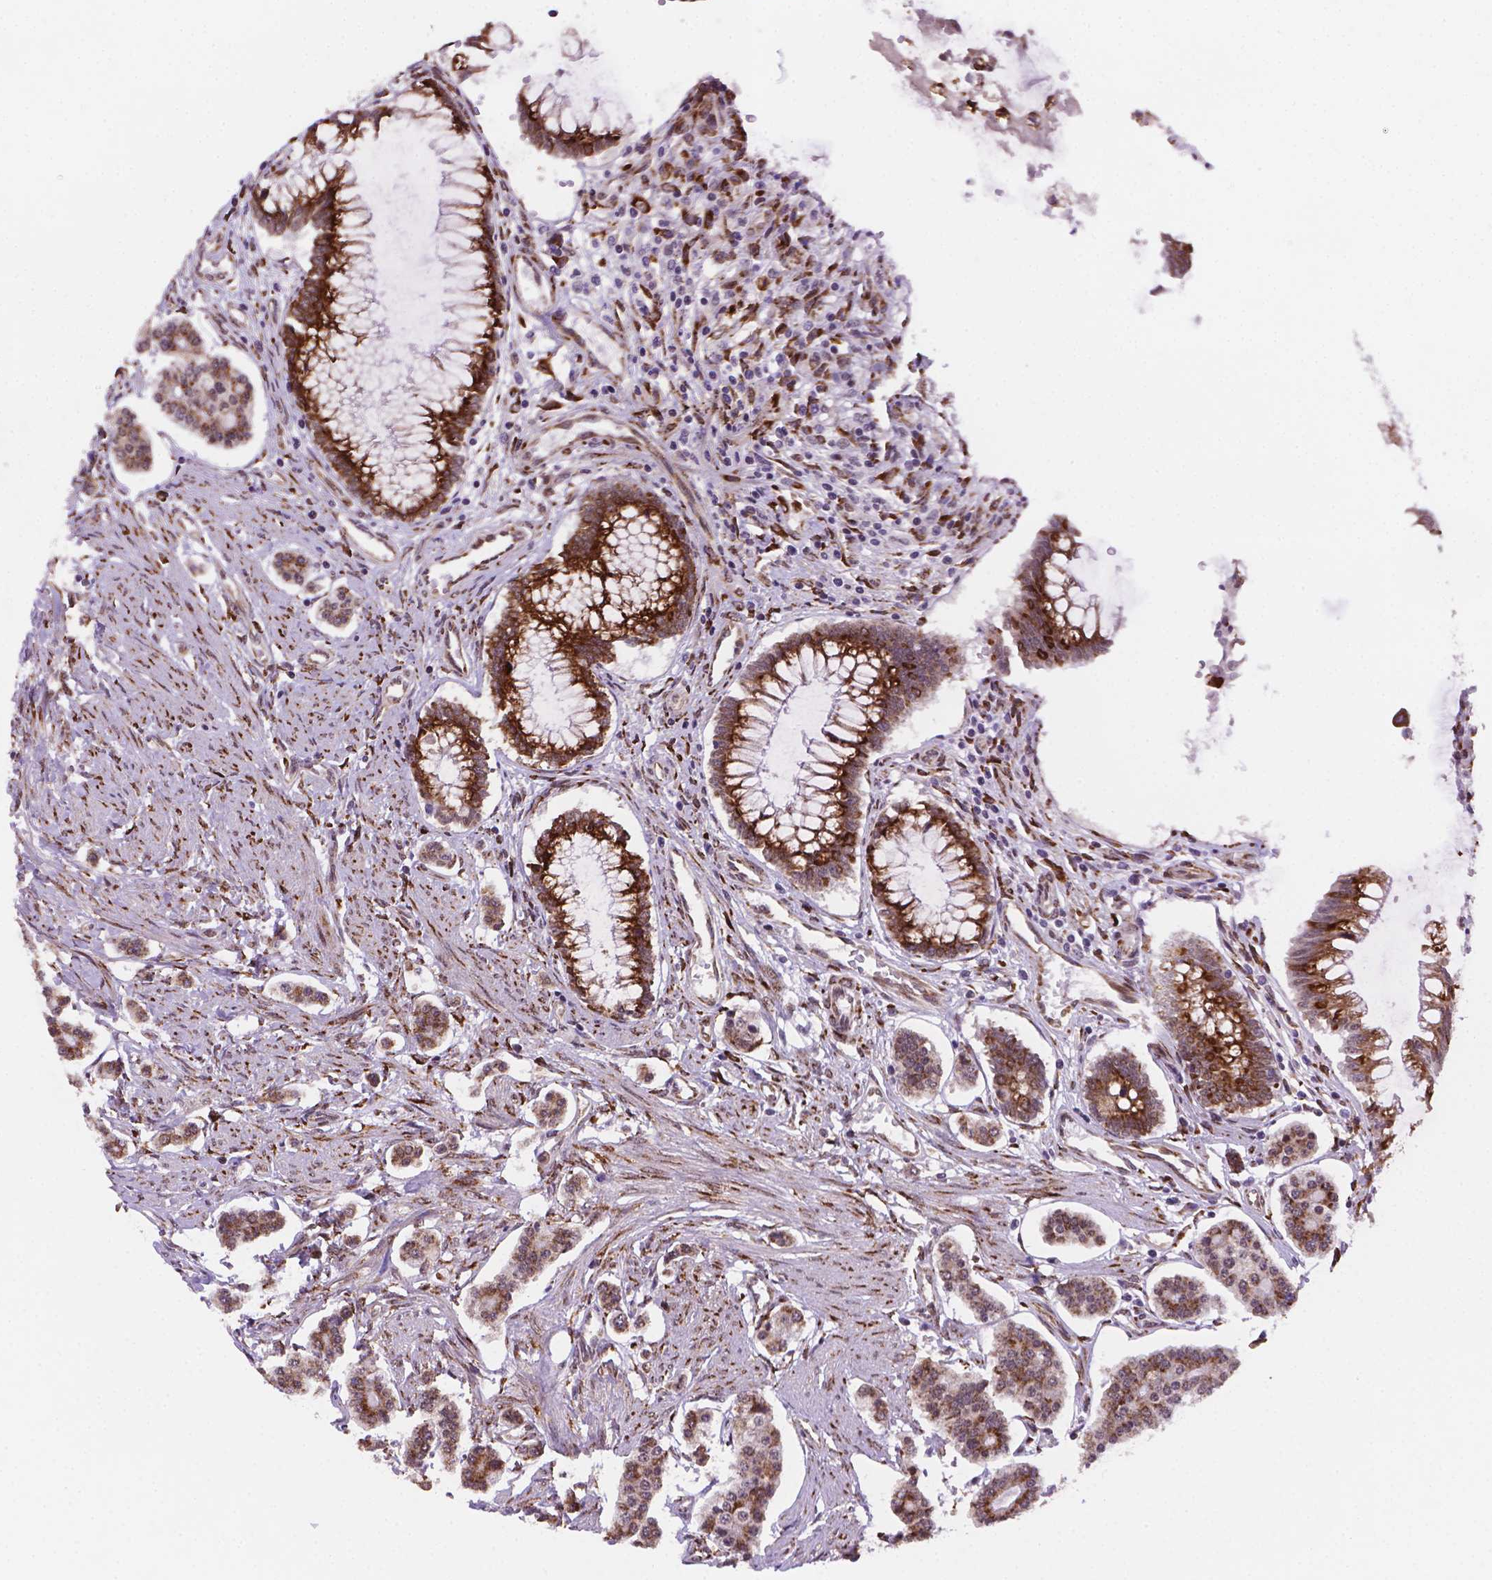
{"staining": {"intensity": "moderate", "quantity": ">75%", "location": "cytoplasmic/membranous"}, "tissue": "carcinoid", "cell_type": "Tumor cells", "image_type": "cancer", "snomed": [{"axis": "morphology", "description": "Carcinoid, malignant, NOS"}, {"axis": "topography", "description": "Small intestine"}], "caption": "Brown immunohistochemical staining in human malignant carcinoid shows moderate cytoplasmic/membranous expression in about >75% of tumor cells.", "gene": "FNIP1", "patient": {"sex": "female", "age": 65}}